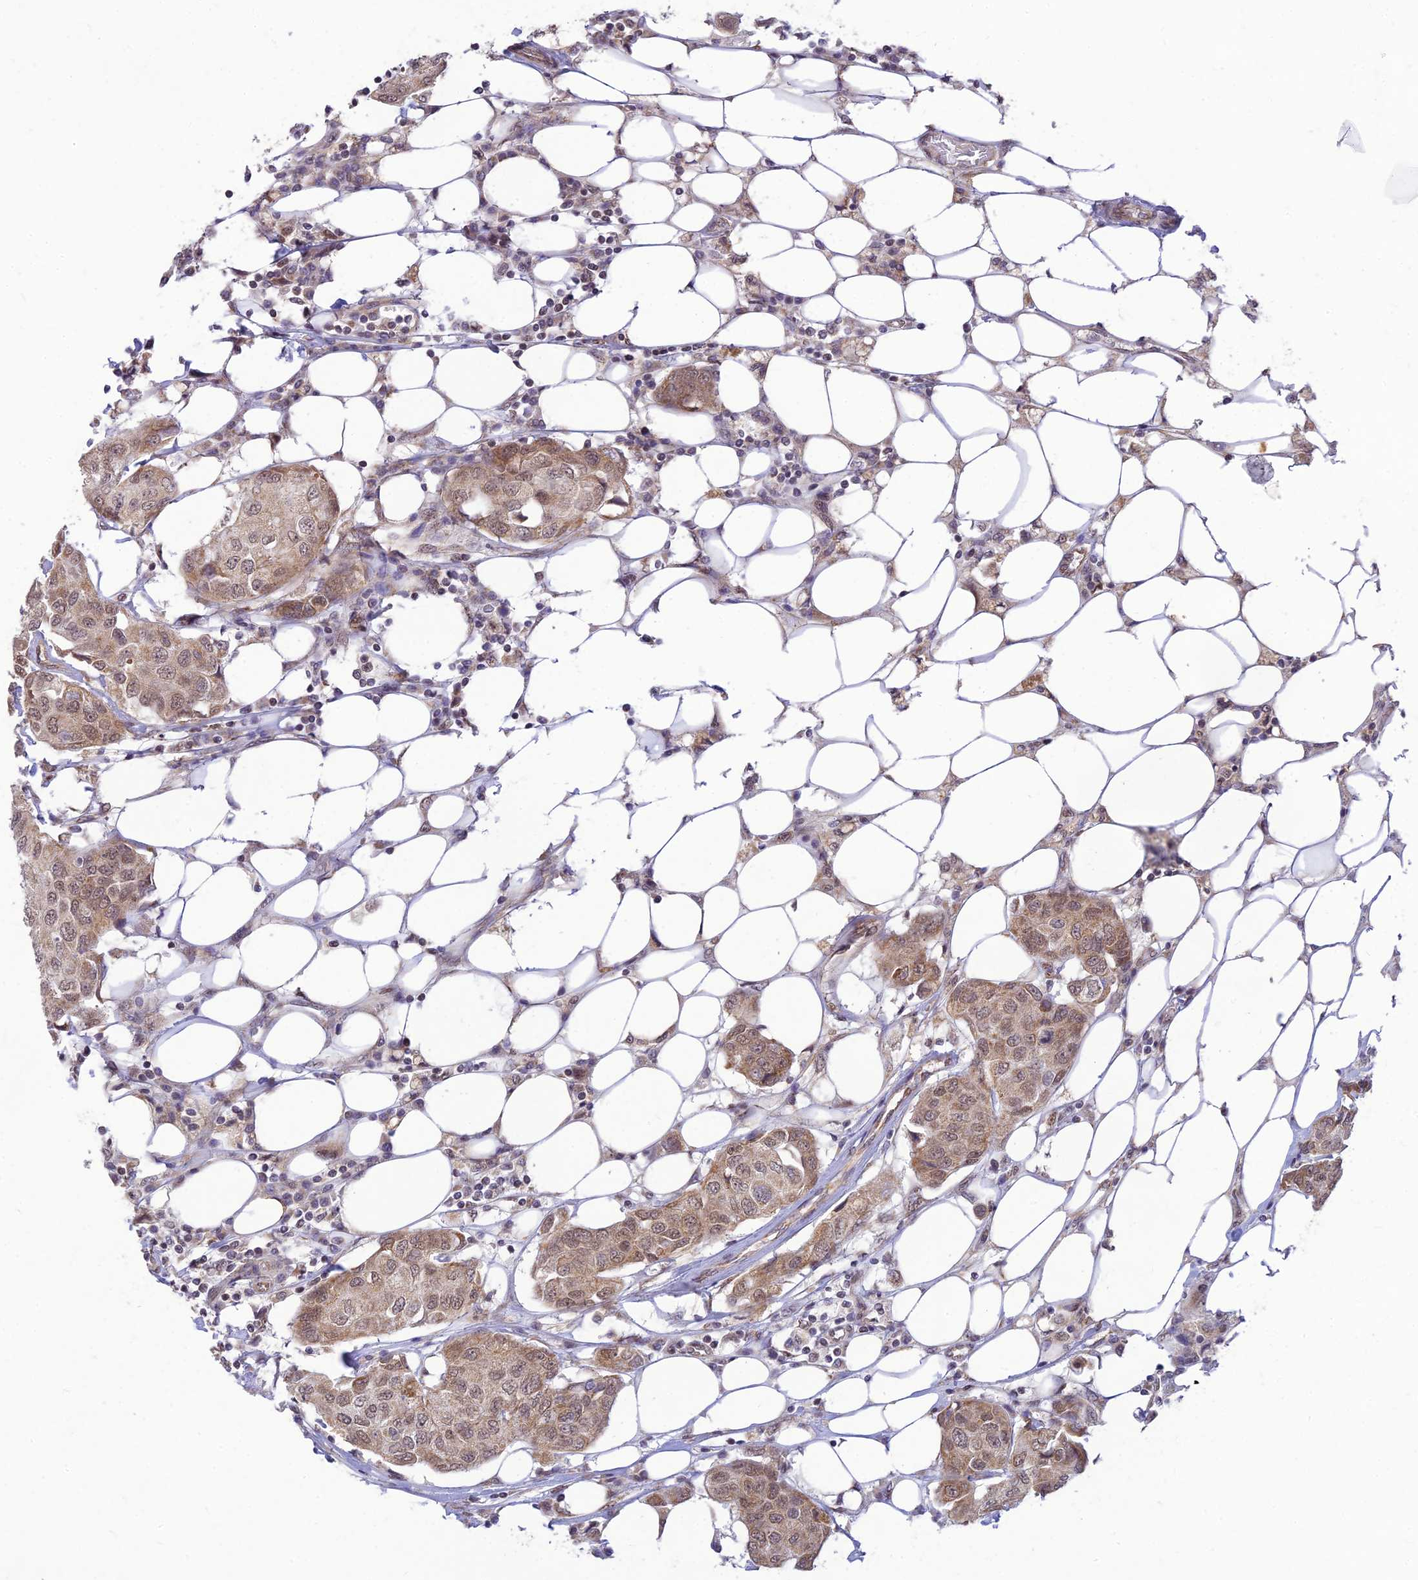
{"staining": {"intensity": "moderate", "quantity": ">75%", "location": "nuclear"}, "tissue": "breast cancer", "cell_type": "Tumor cells", "image_type": "cancer", "snomed": [{"axis": "morphology", "description": "Duct carcinoma"}, {"axis": "topography", "description": "Breast"}], "caption": "Immunohistochemical staining of breast infiltrating ductal carcinoma exhibits moderate nuclear protein positivity in approximately >75% of tumor cells.", "gene": "MICOS13", "patient": {"sex": "female", "age": 80}}